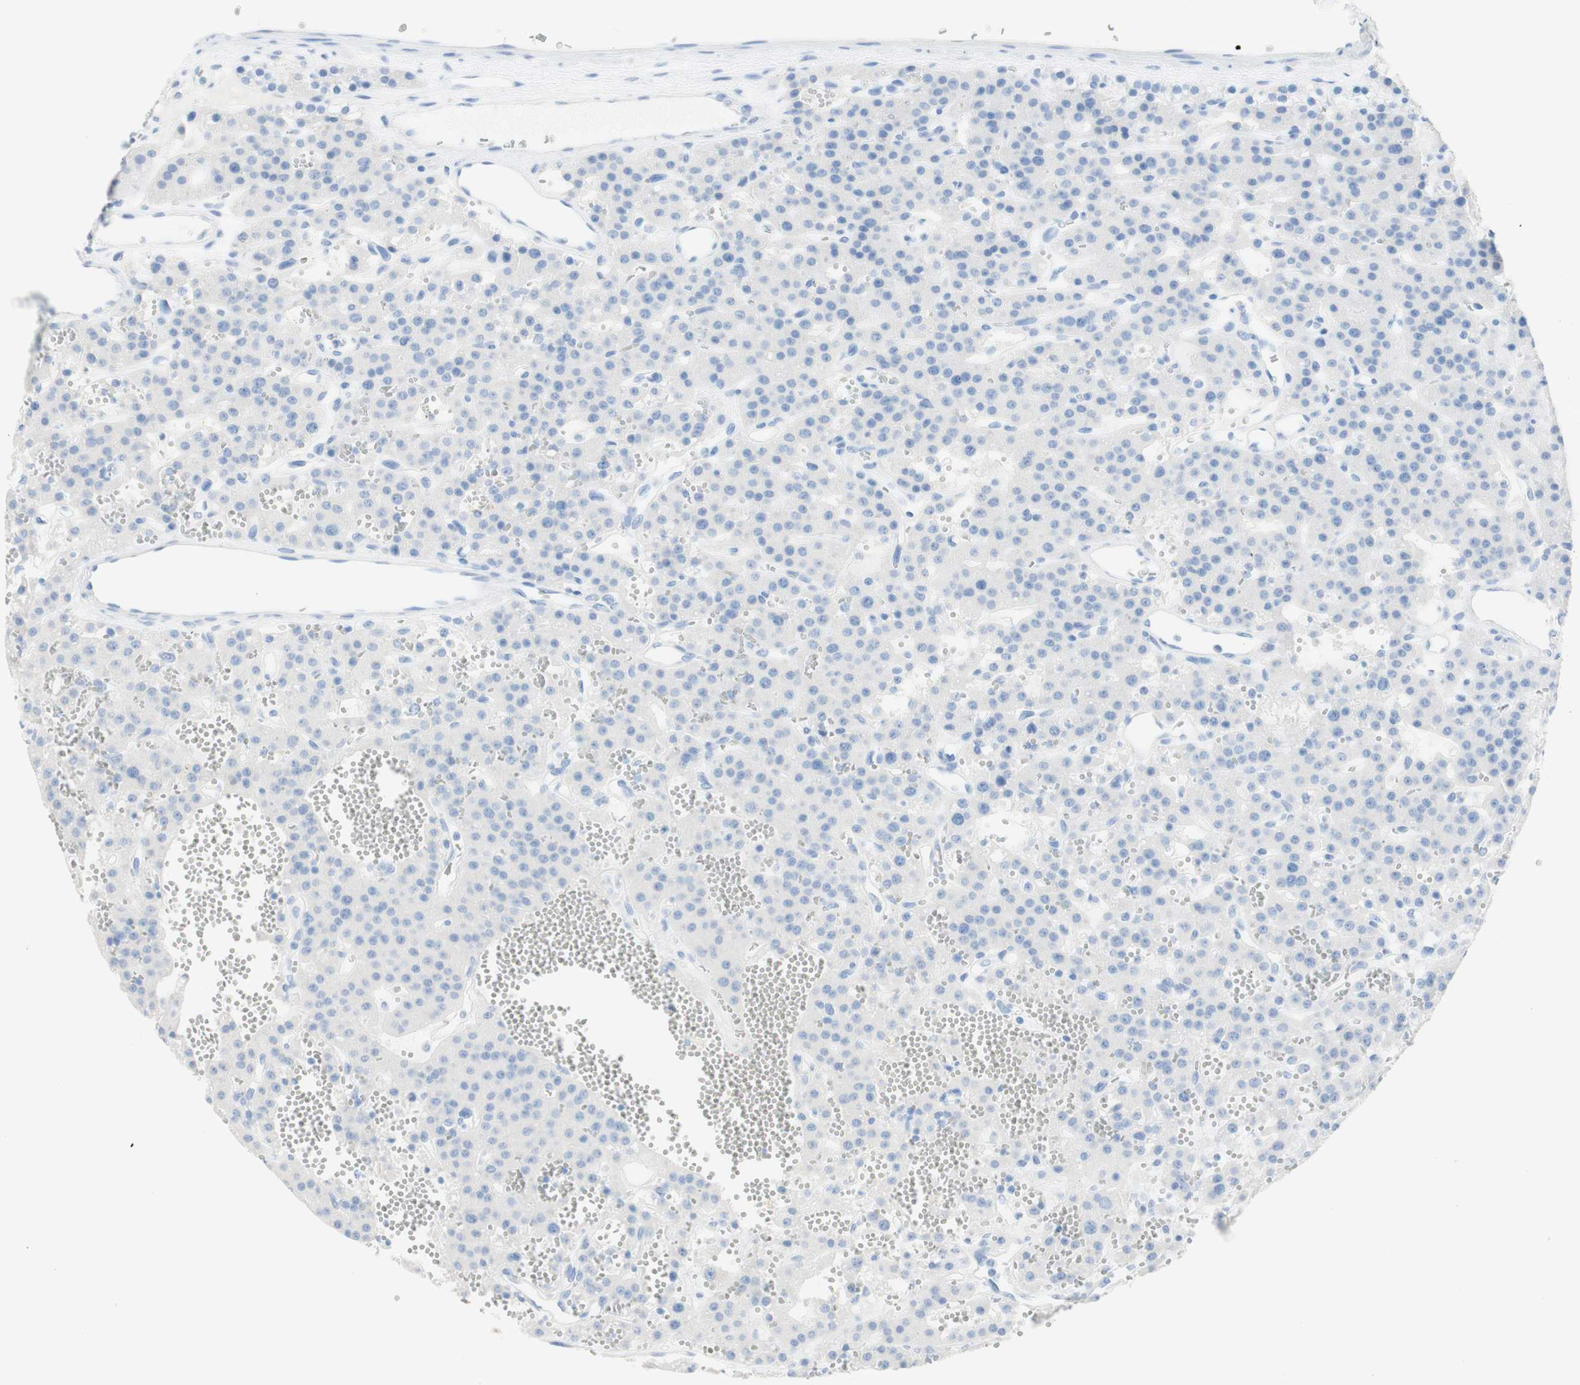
{"staining": {"intensity": "negative", "quantity": "none", "location": "none"}, "tissue": "parathyroid gland", "cell_type": "Glandular cells", "image_type": "normal", "snomed": [{"axis": "morphology", "description": "Normal tissue, NOS"}, {"axis": "morphology", "description": "Adenoma, NOS"}, {"axis": "topography", "description": "Parathyroid gland"}], "caption": "The IHC micrograph has no significant expression in glandular cells of parathyroid gland. (DAB (3,3'-diaminobenzidine) immunohistochemistry (IHC) visualized using brightfield microscopy, high magnification).", "gene": "TPO", "patient": {"sex": "female", "age": 81}}